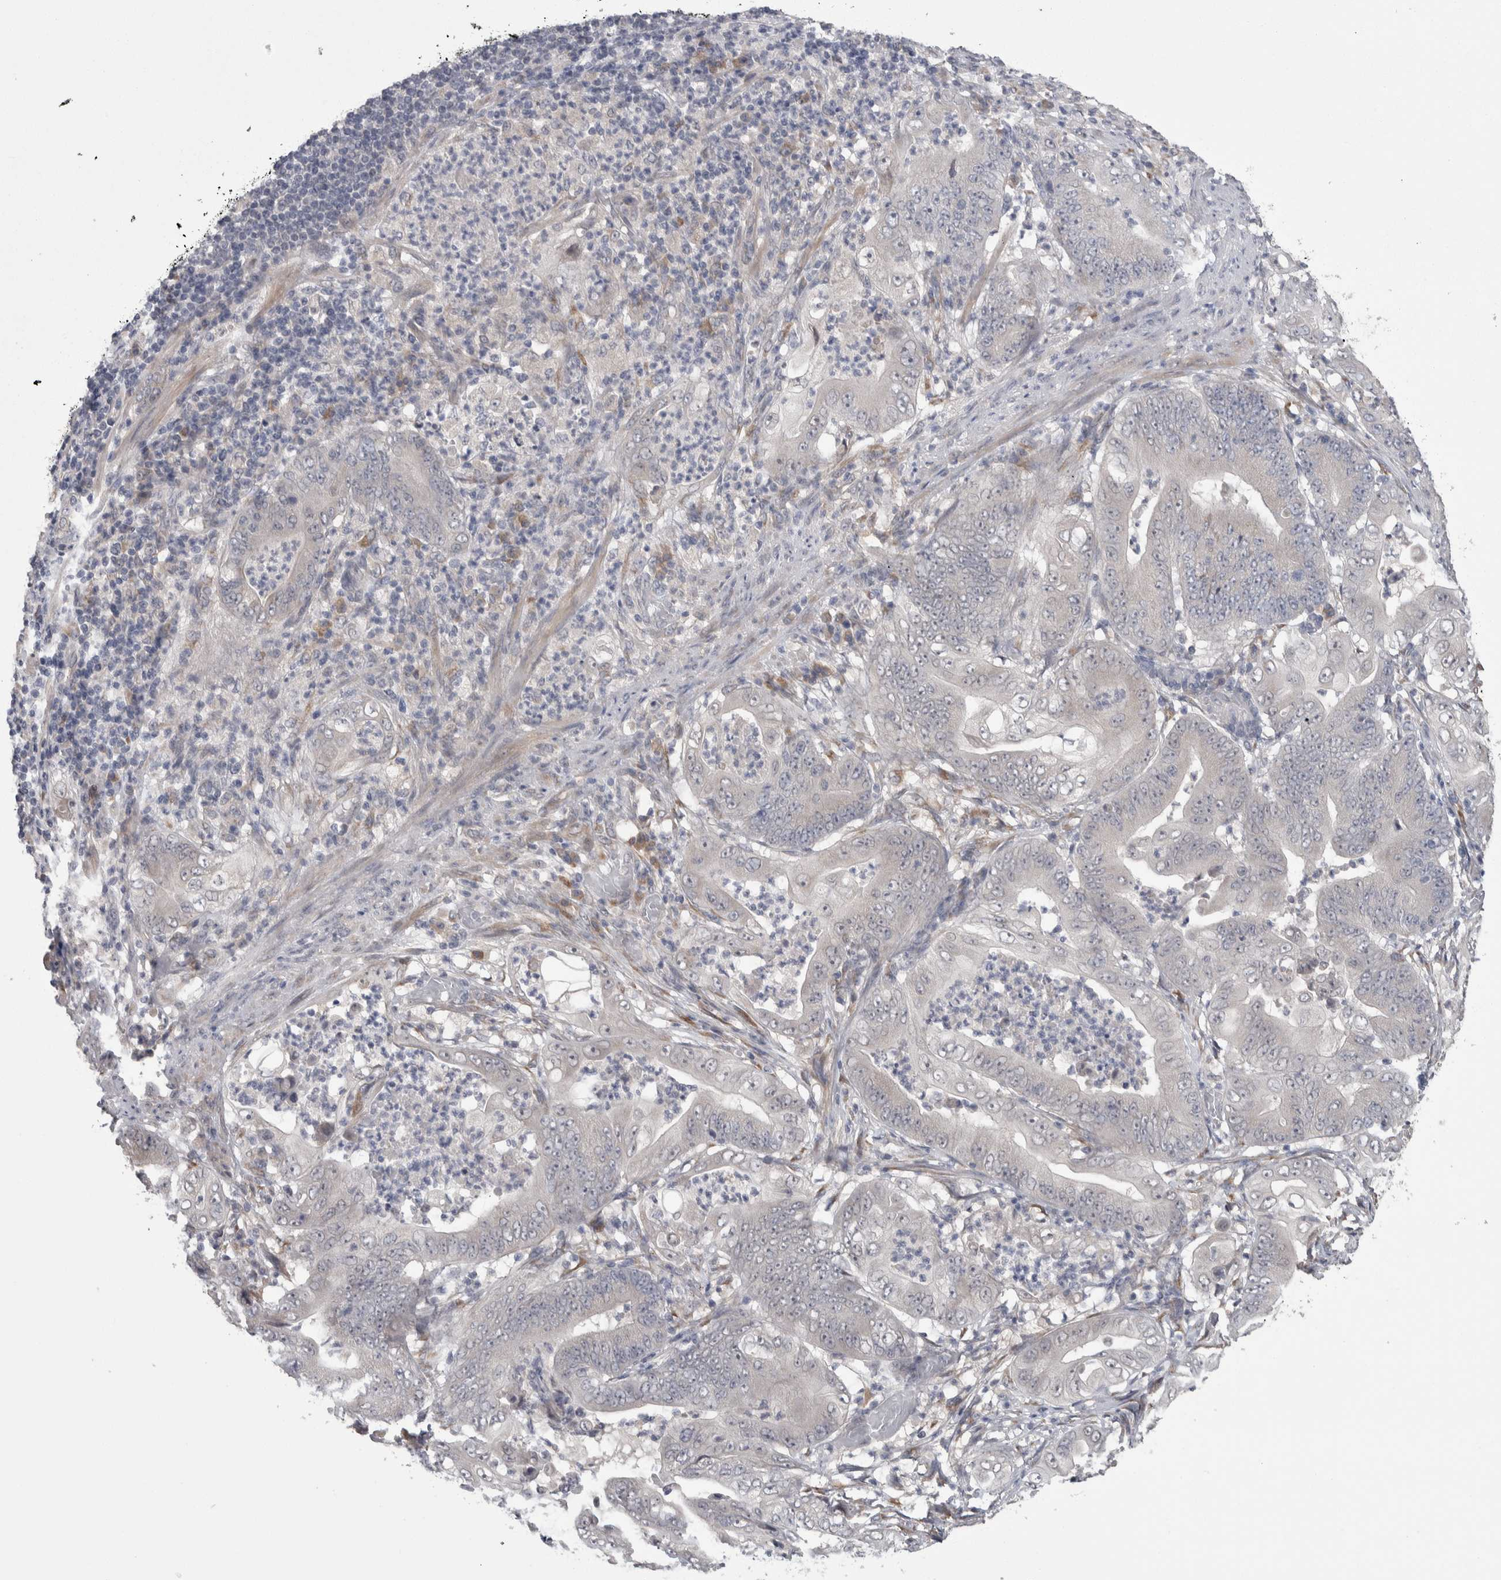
{"staining": {"intensity": "negative", "quantity": "none", "location": "none"}, "tissue": "stomach cancer", "cell_type": "Tumor cells", "image_type": "cancer", "snomed": [{"axis": "morphology", "description": "Adenocarcinoma, NOS"}, {"axis": "topography", "description": "Stomach"}], "caption": "There is no significant positivity in tumor cells of stomach cancer (adenocarcinoma).", "gene": "CUL2", "patient": {"sex": "female", "age": 73}}